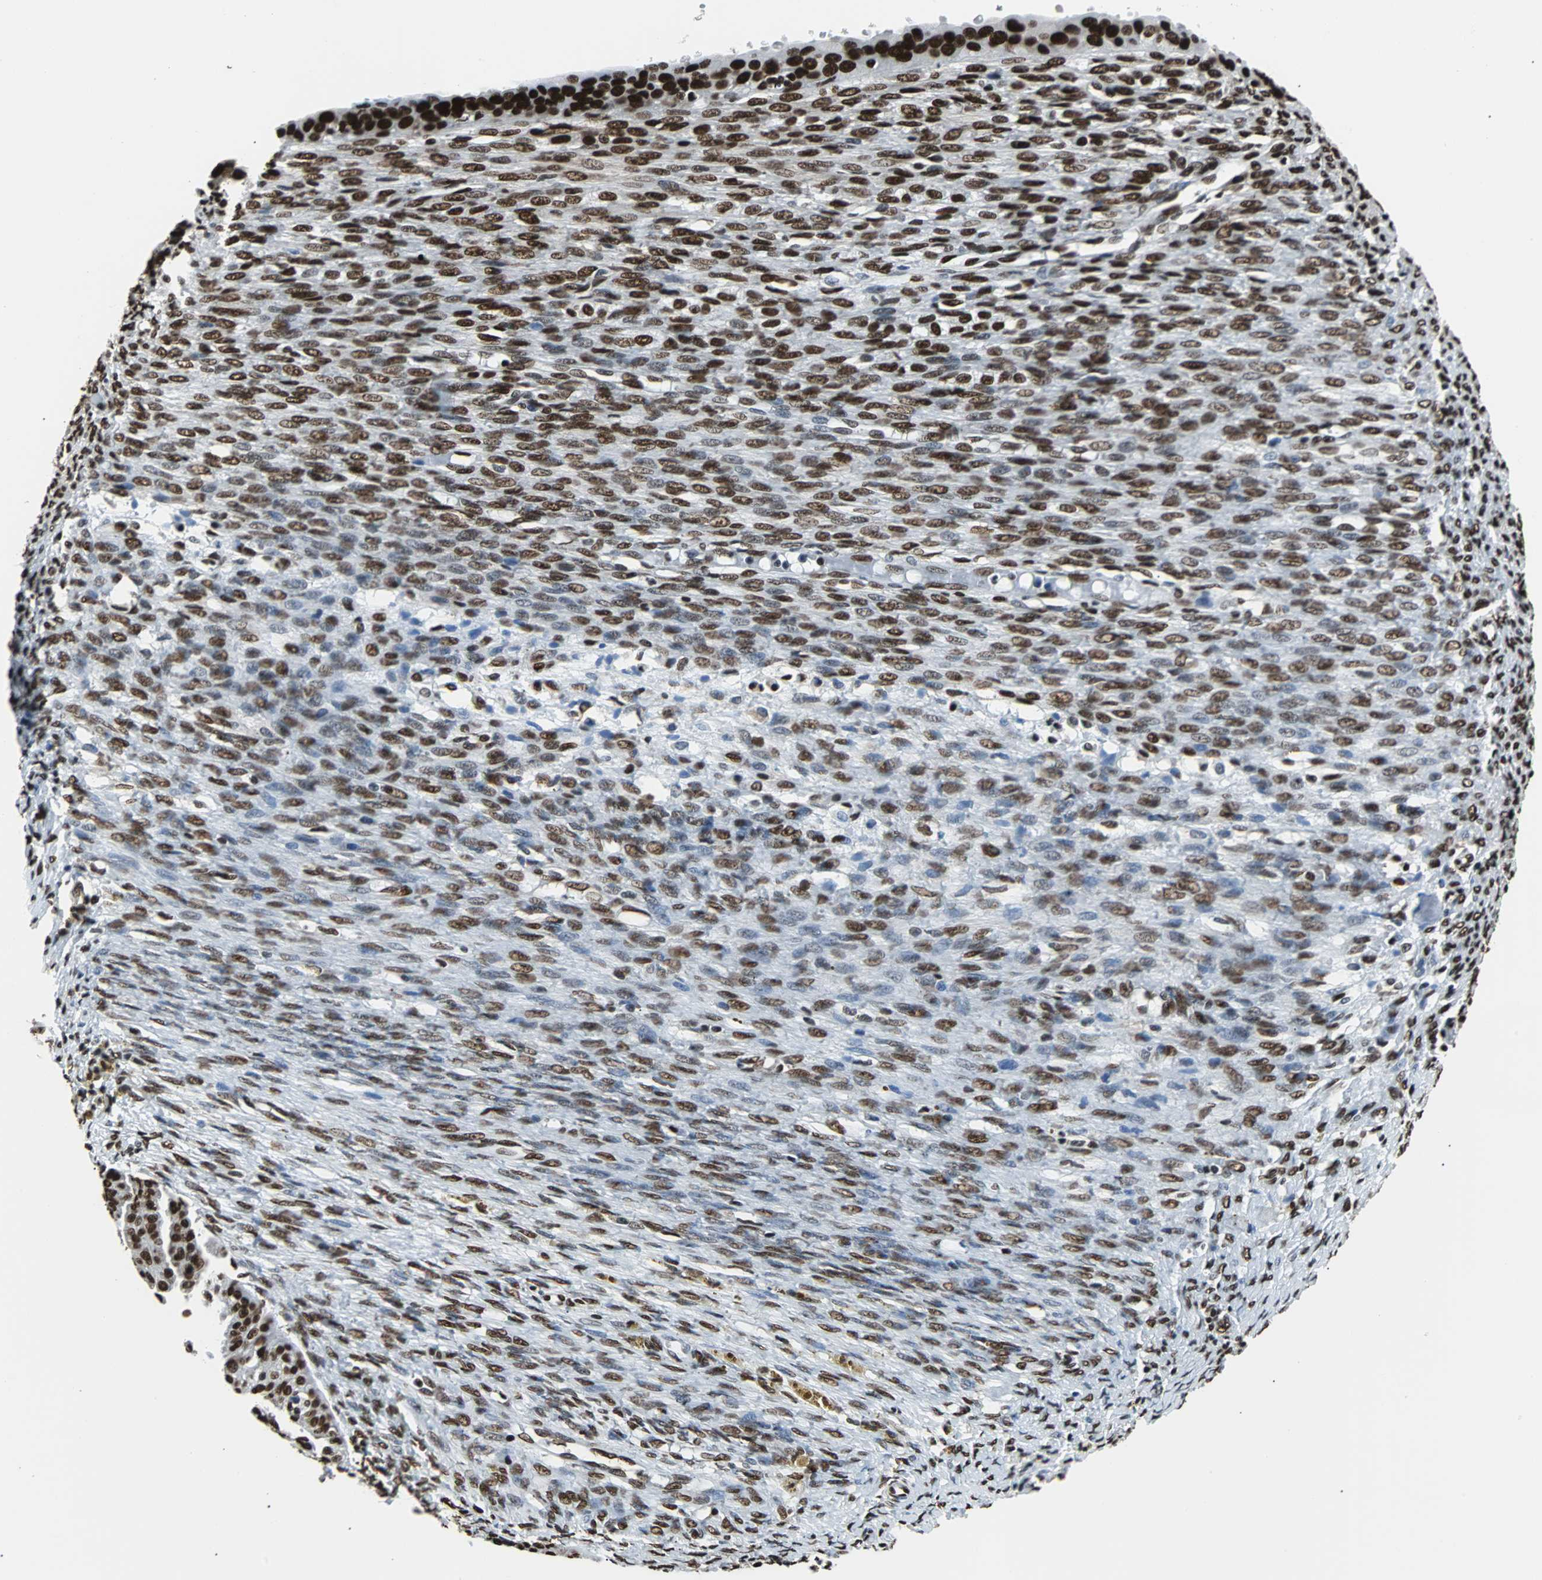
{"staining": {"intensity": "strong", "quantity": ">75%", "location": "nuclear"}, "tissue": "ovarian cancer", "cell_type": "Tumor cells", "image_type": "cancer", "snomed": [{"axis": "morphology", "description": "Cystadenocarcinoma, serous, NOS"}, {"axis": "topography", "description": "Ovary"}], "caption": "A micrograph showing strong nuclear staining in about >75% of tumor cells in ovarian cancer (serous cystadenocarcinoma), as visualized by brown immunohistochemical staining.", "gene": "FUBP1", "patient": {"sex": "female", "age": 58}}